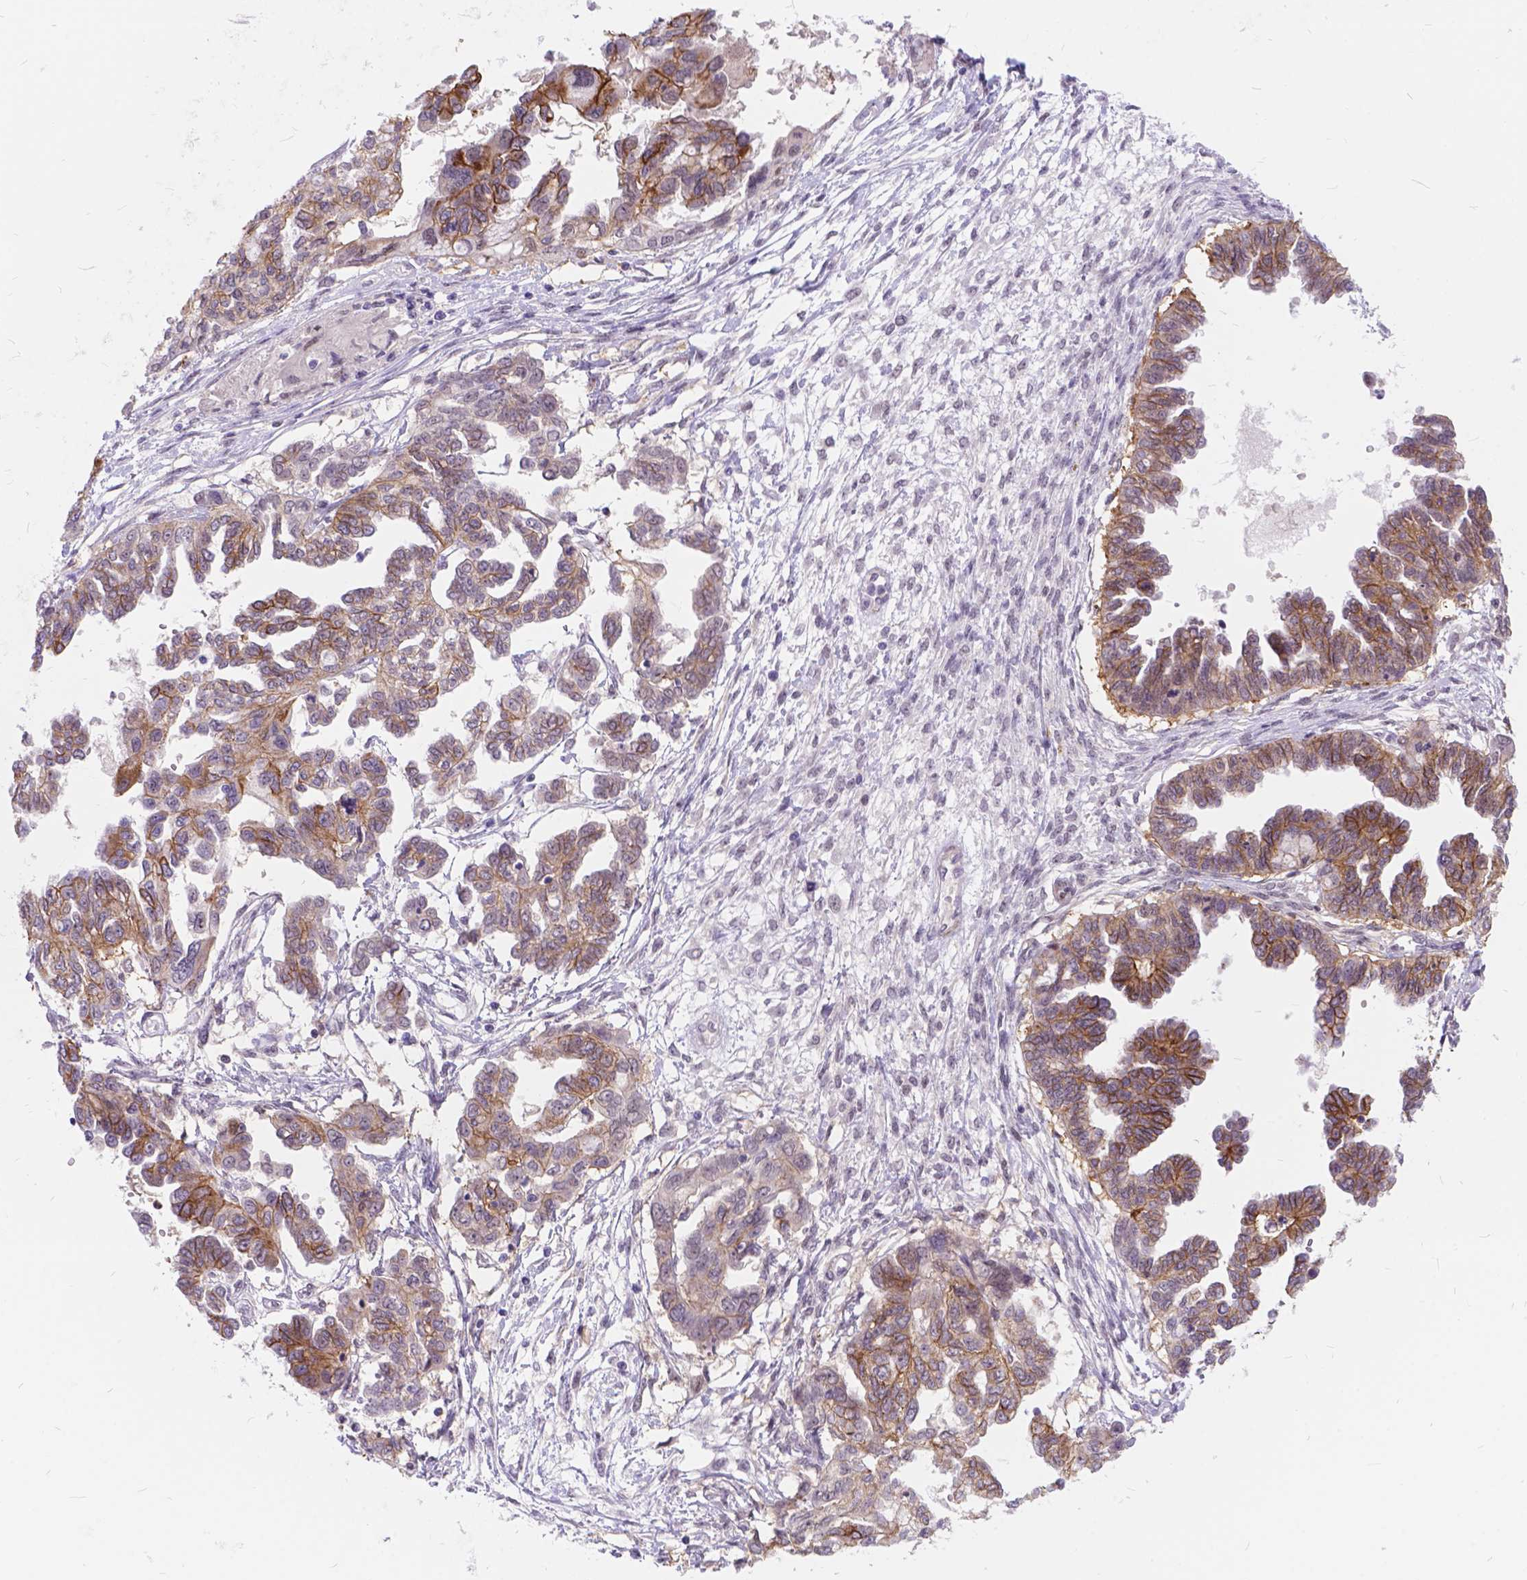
{"staining": {"intensity": "moderate", "quantity": ">75%", "location": "cytoplasmic/membranous"}, "tissue": "ovarian cancer", "cell_type": "Tumor cells", "image_type": "cancer", "snomed": [{"axis": "morphology", "description": "Cystadenocarcinoma, serous, NOS"}, {"axis": "topography", "description": "Ovary"}], "caption": "Tumor cells reveal medium levels of moderate cytoplasmic/membranous positivity in approximately >75% of cells in ovarian serous cystadenocarcinoma.", "gene": "MAN2C1", "patient": {"sex": "female", "age": 53}}